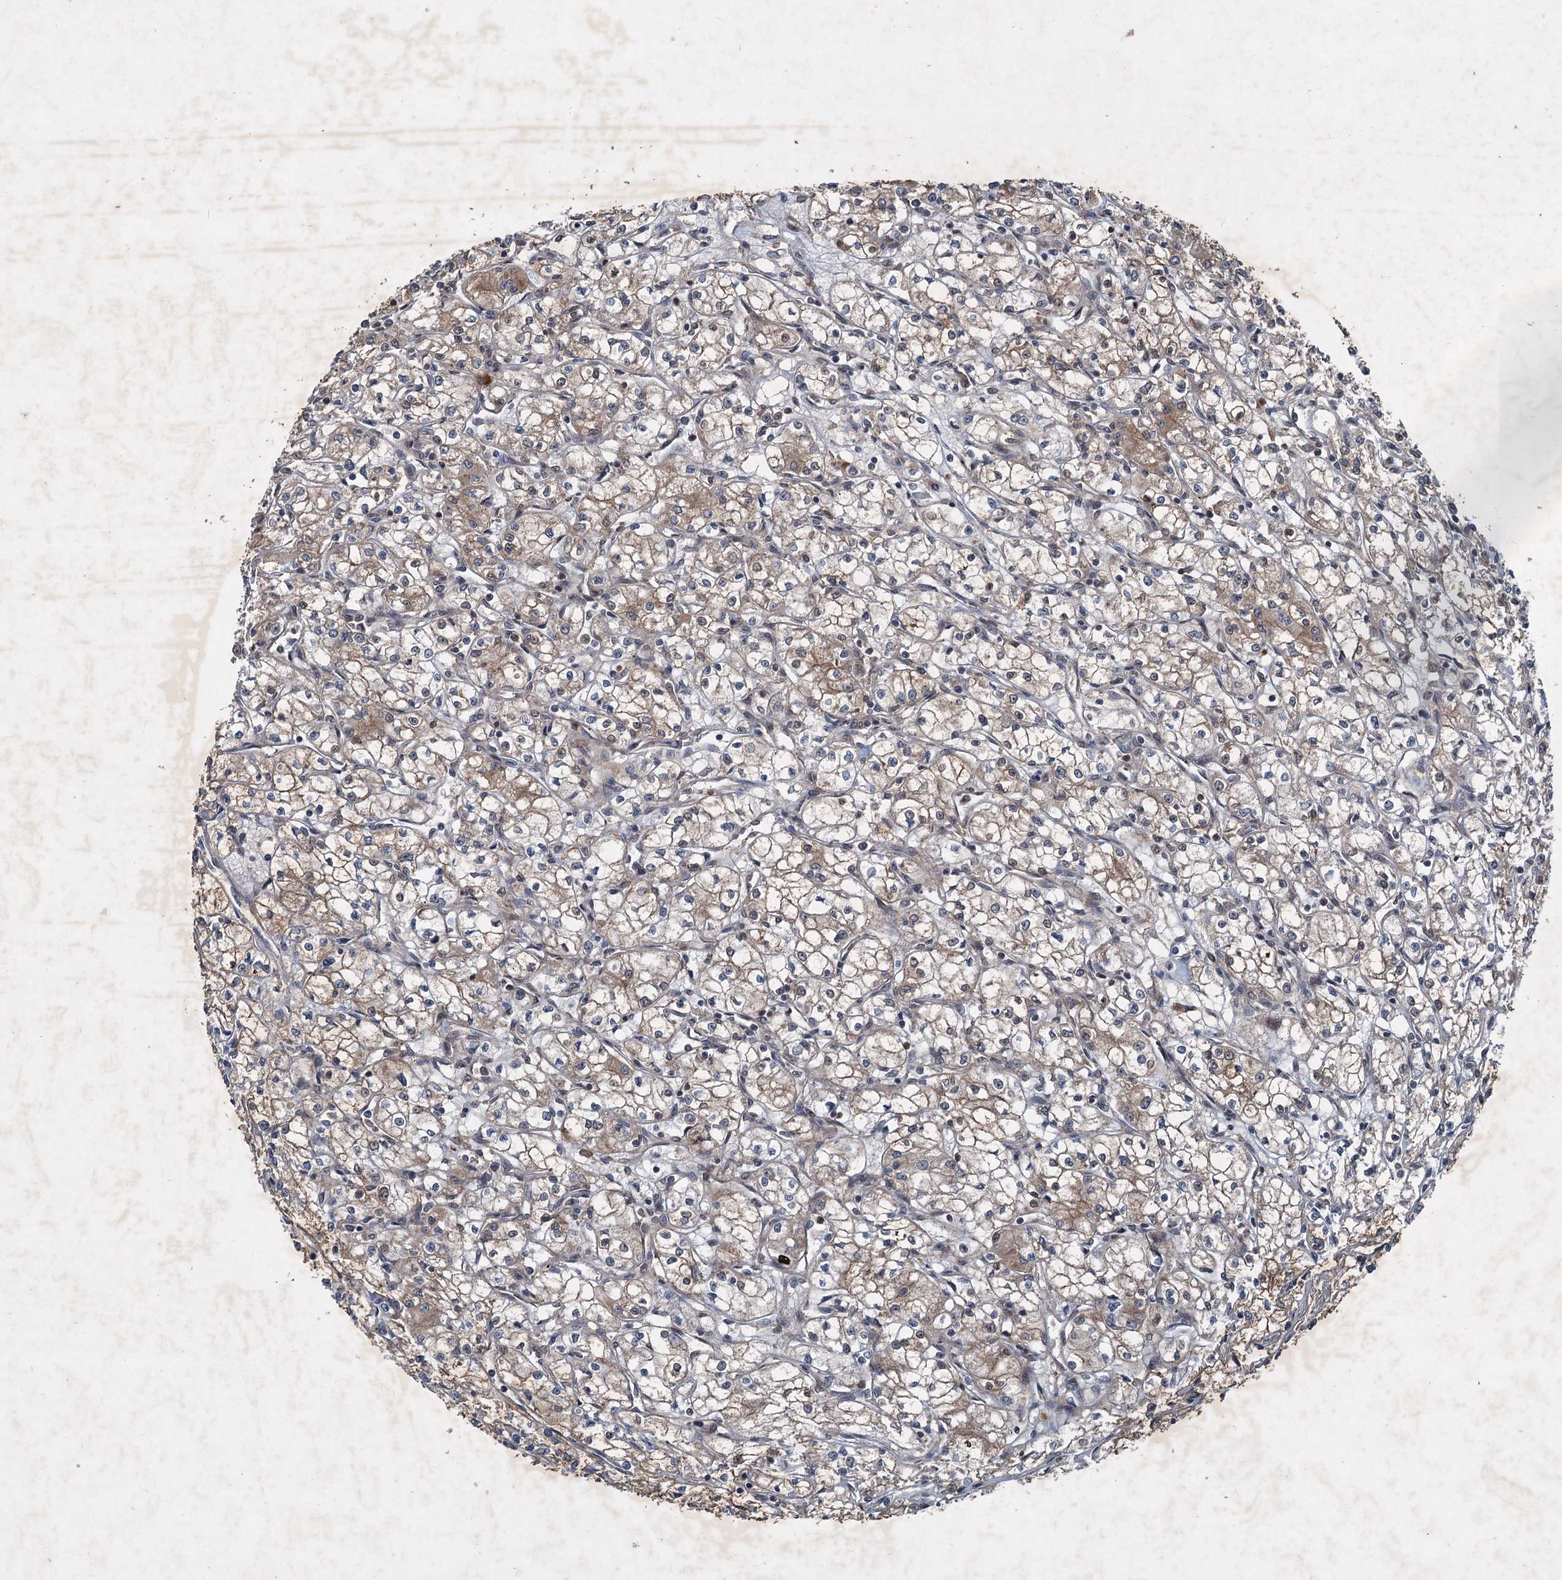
{"staining": {"intensity": "weak", "quantity": "25%-75%", "location": "cytoplasmic/membranous"}, "tissue": "renal cancer", "cell_type": "Tumor cells", "image_type": "cancer", "snomed": [{"axis": "morphology", "description": "Adenocarcinoma, NOS"}, {"axis": "topography", "description": "Kidney"}], "caption": "Protein positivity by immunohistochemistry exhibits weak cytoplasmic/membranous expression in about 25%-75% of tumor cells in renal cancer (adenocarcinoma).", "gene": "ALAS1", "patient": {"sex": "male", "age": 59}}